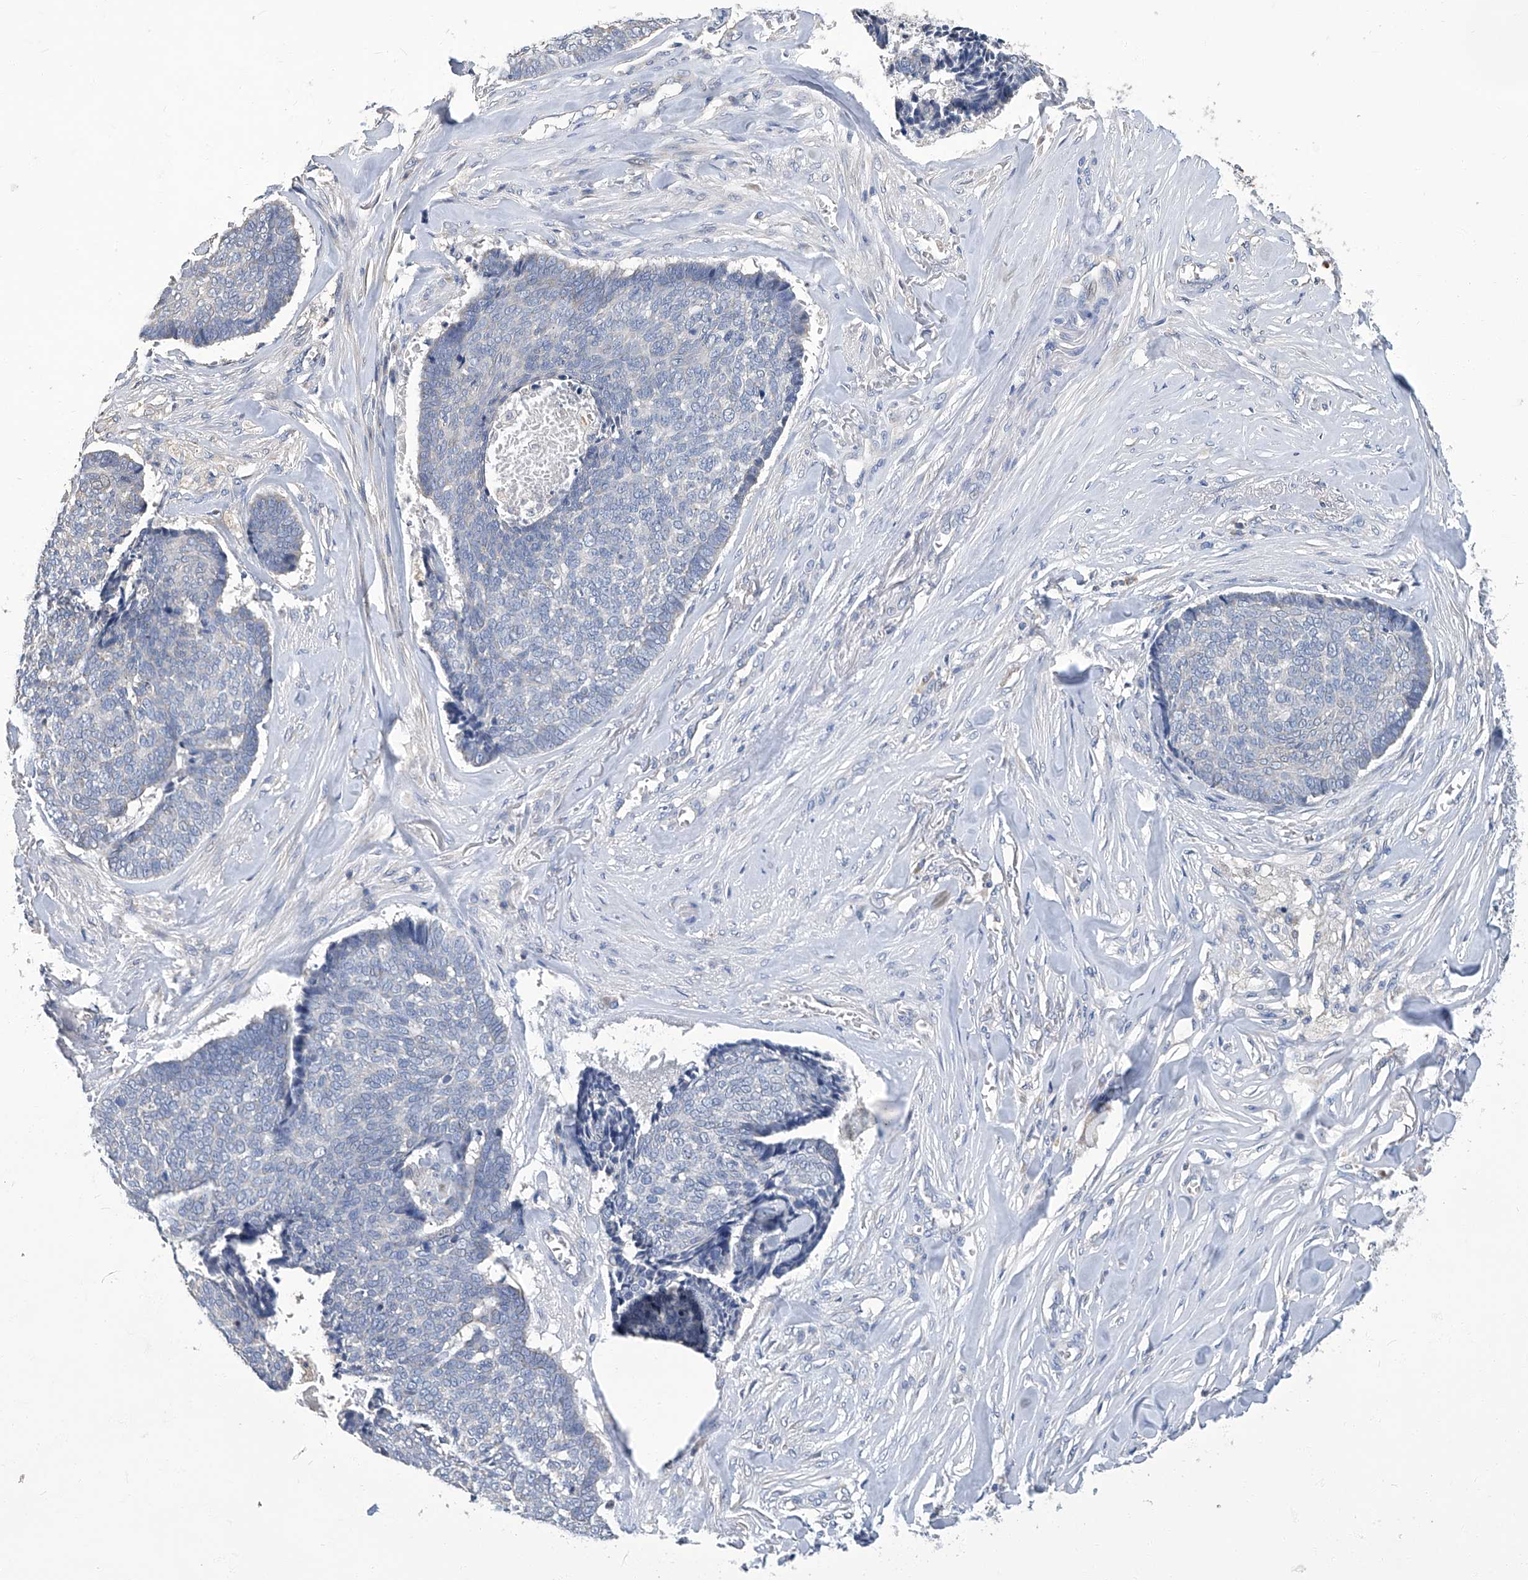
{"staining": {"intensity": "negative", "quantity": "none", "location": "none"}, "tissue": "skin cancer", "cell_type": "Tumor cells", "image_type": "cancer", "snomed": [{"axis": "morphology", "description": "Basal cell carcinoma"}, {"axis": "topography", "description": "Skin"}], "caption": "Immunohistochemistry micrograph of basal cell carcinoma (skin) stained for a protein (brown), which demonstrates no positivity in tumor cells.", "gene": "TGFBR1", "patient": {"sex": "male", "age": 84}}